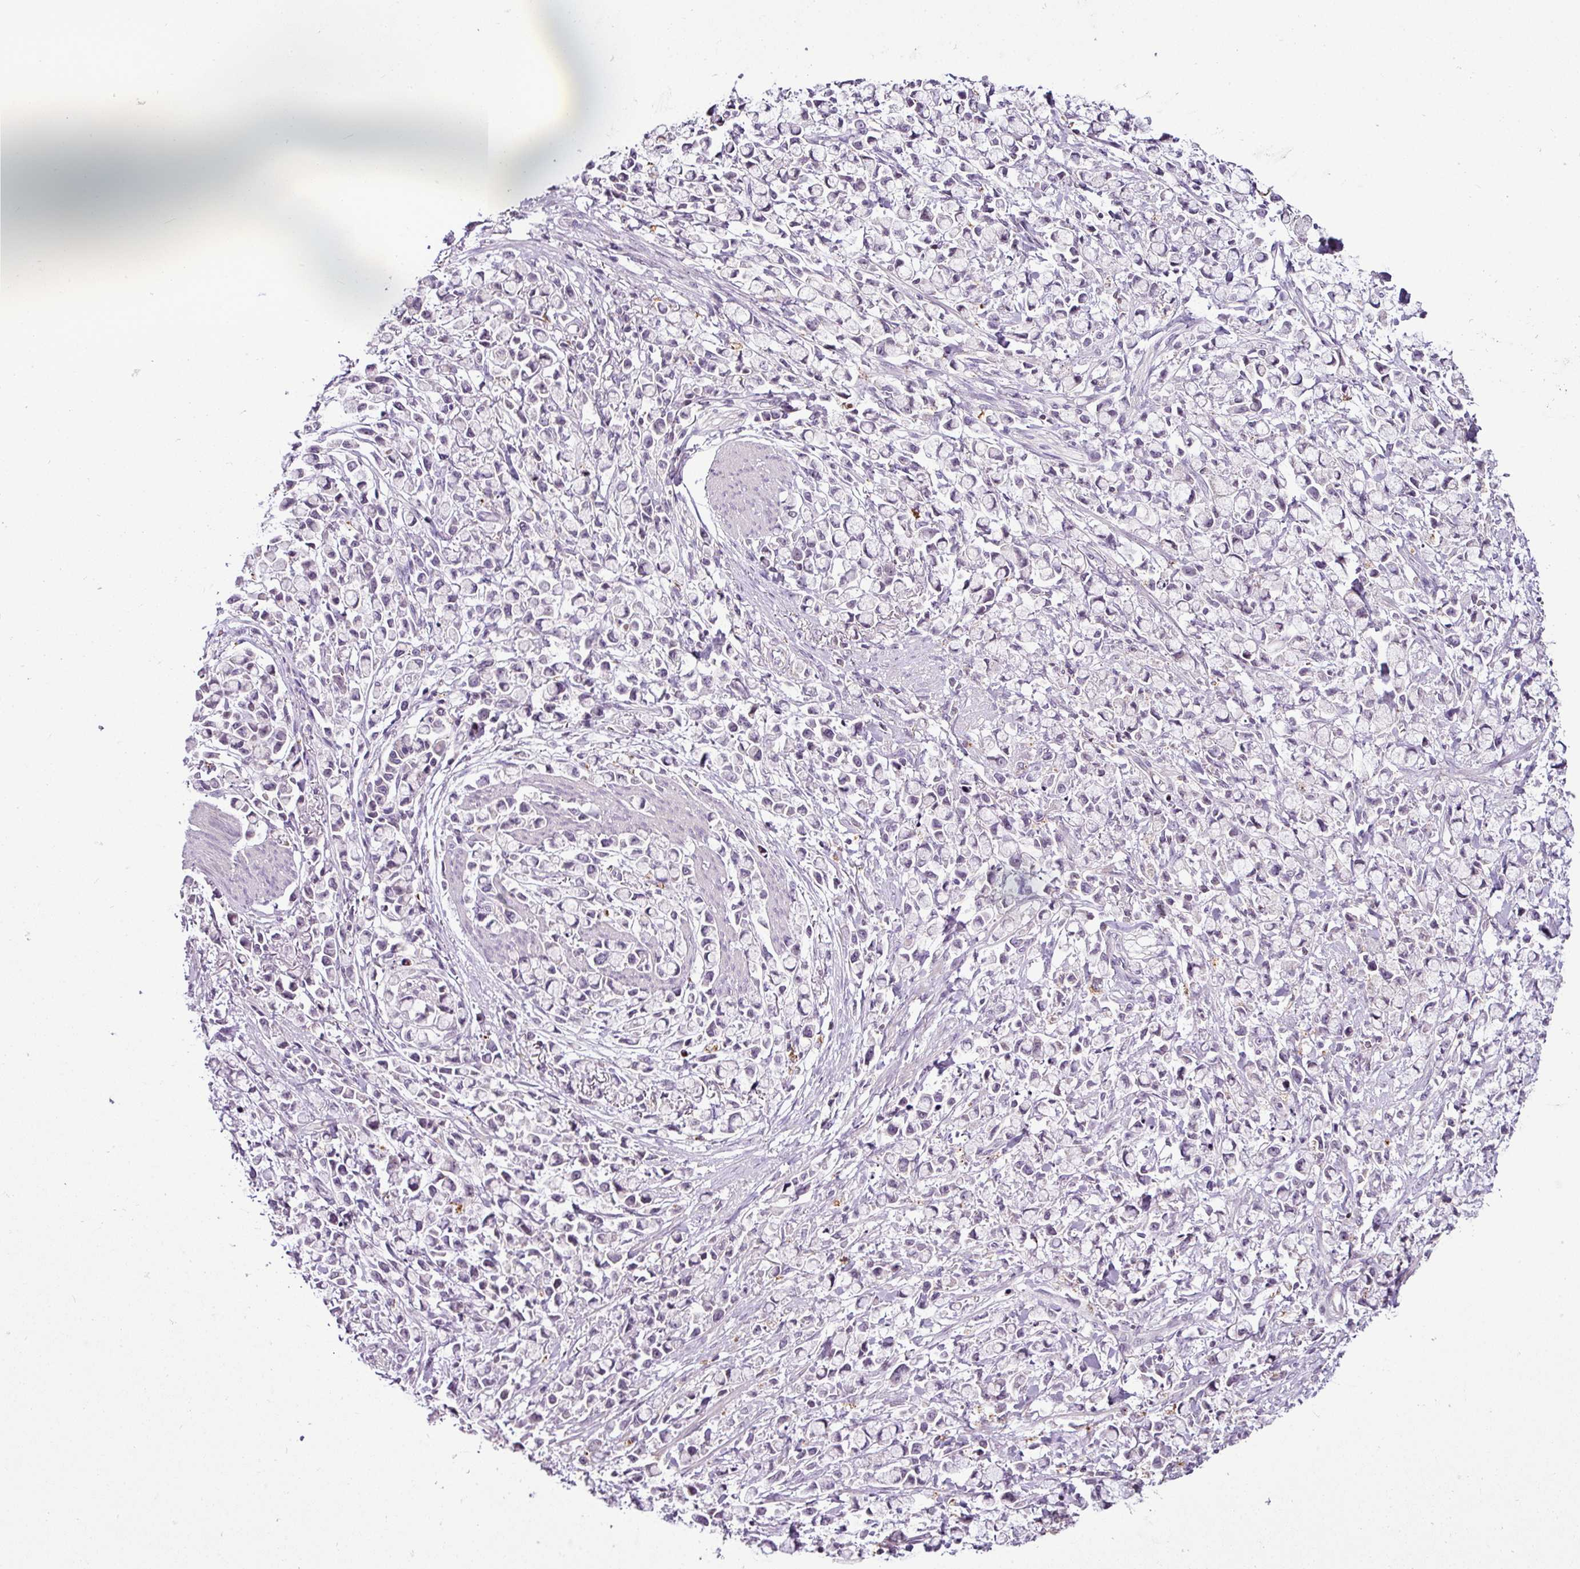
{"staining": {"intensity": "negative", "quantity": "none", "location": "none"}, "tissue": "stomach cancer", "cell_type": "Tumor cells", "image_type": "cancer", "snomed": [{"axis": "morphology", "description": "Adenocarcinoma, NOS"}, {"axis": "topography", "description": "Stomach"}], "caption": "An image of human adenocarcinoma (stomach) is negative for staining in tumor cells.", "gene": "TEX30", "patient": {"sex": "female", "age": 81}}